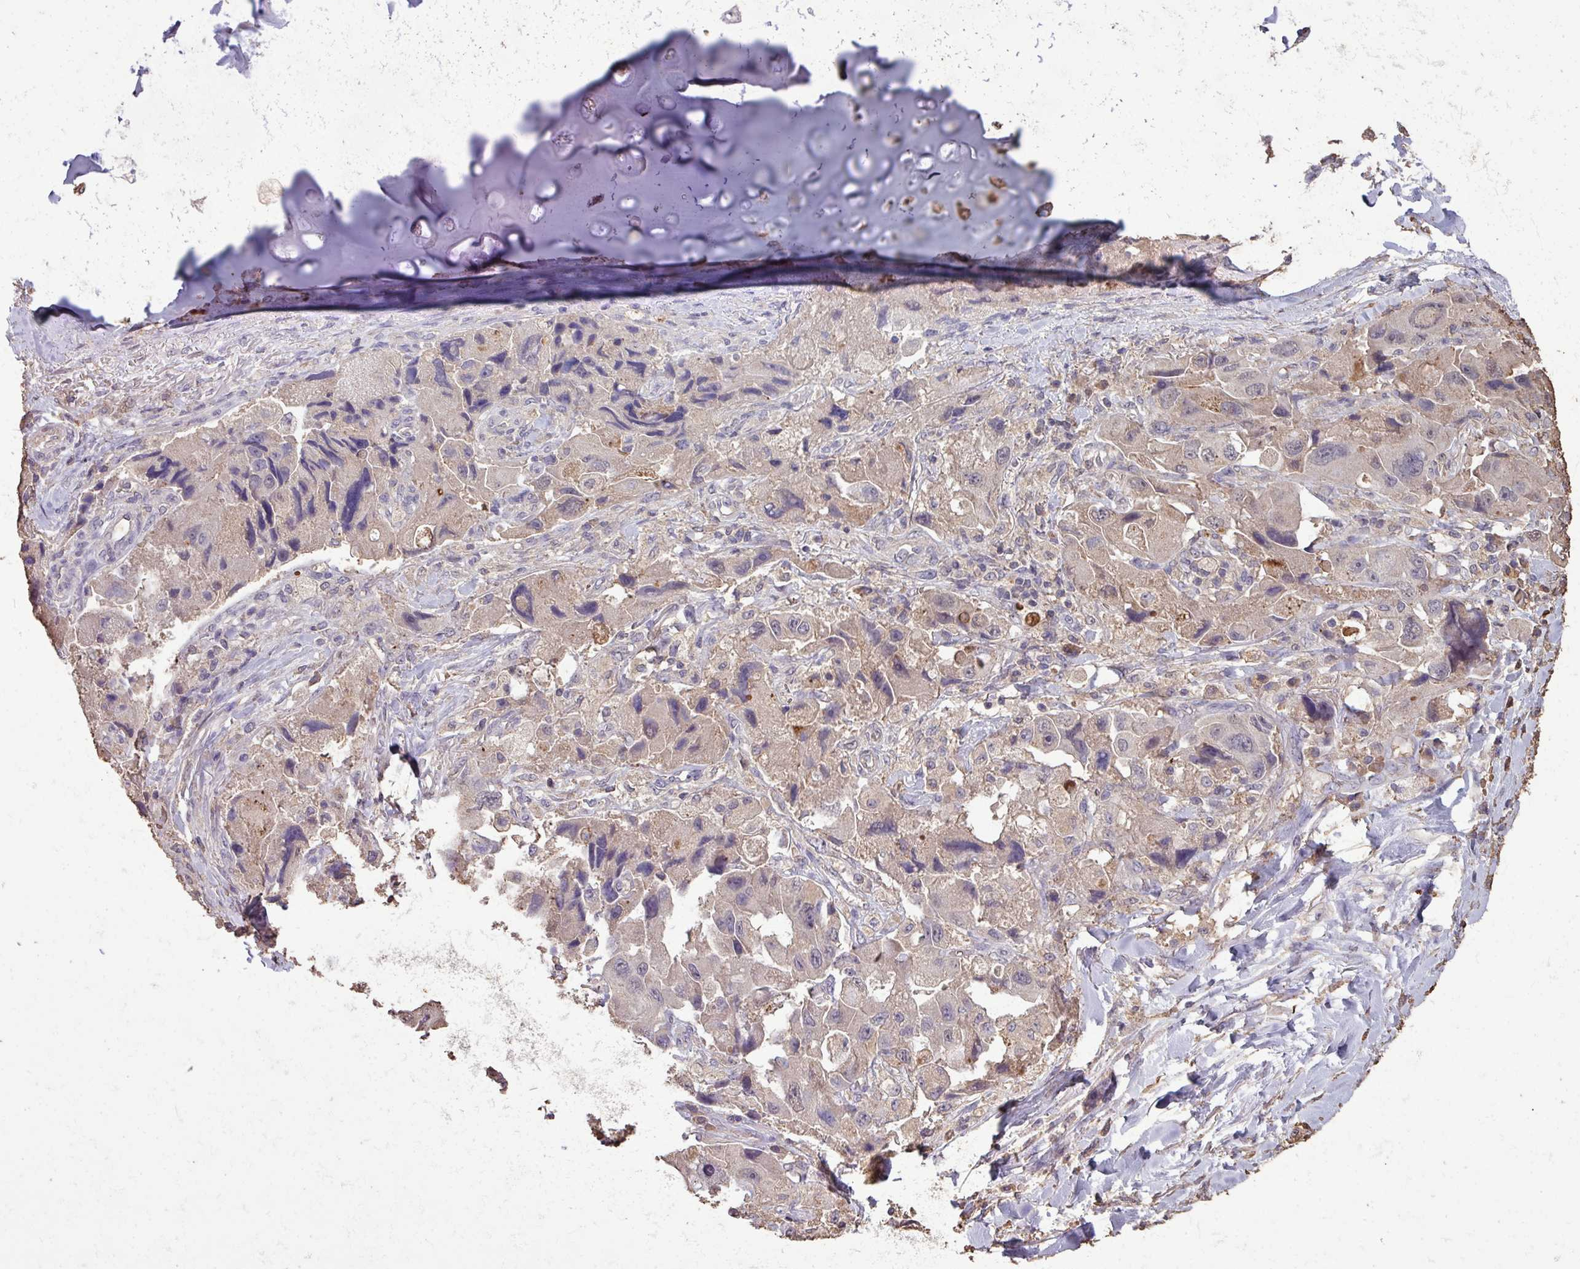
{"staining": {"intensity": "moderate", "quantity": "<25%", "location": "cytoplasmic/membranous"}, "tissue": "lung cancer", "cell_type": "Tumor cells", "image_type": "cancer", "snomed": [{"axis": "morphology", "description": "Adenocarcinoma, NOS"}, {"axis": "topography", "description": "Lung"}], "caption": "Protein expression analysis of human adenocarcinoma (lung) reveals moderate cytoplasmic/membranous positivity in approximately <25% of tumor cells.", "gene": "CAMK2B", "patient": {"sex": "female", "age": 54}}